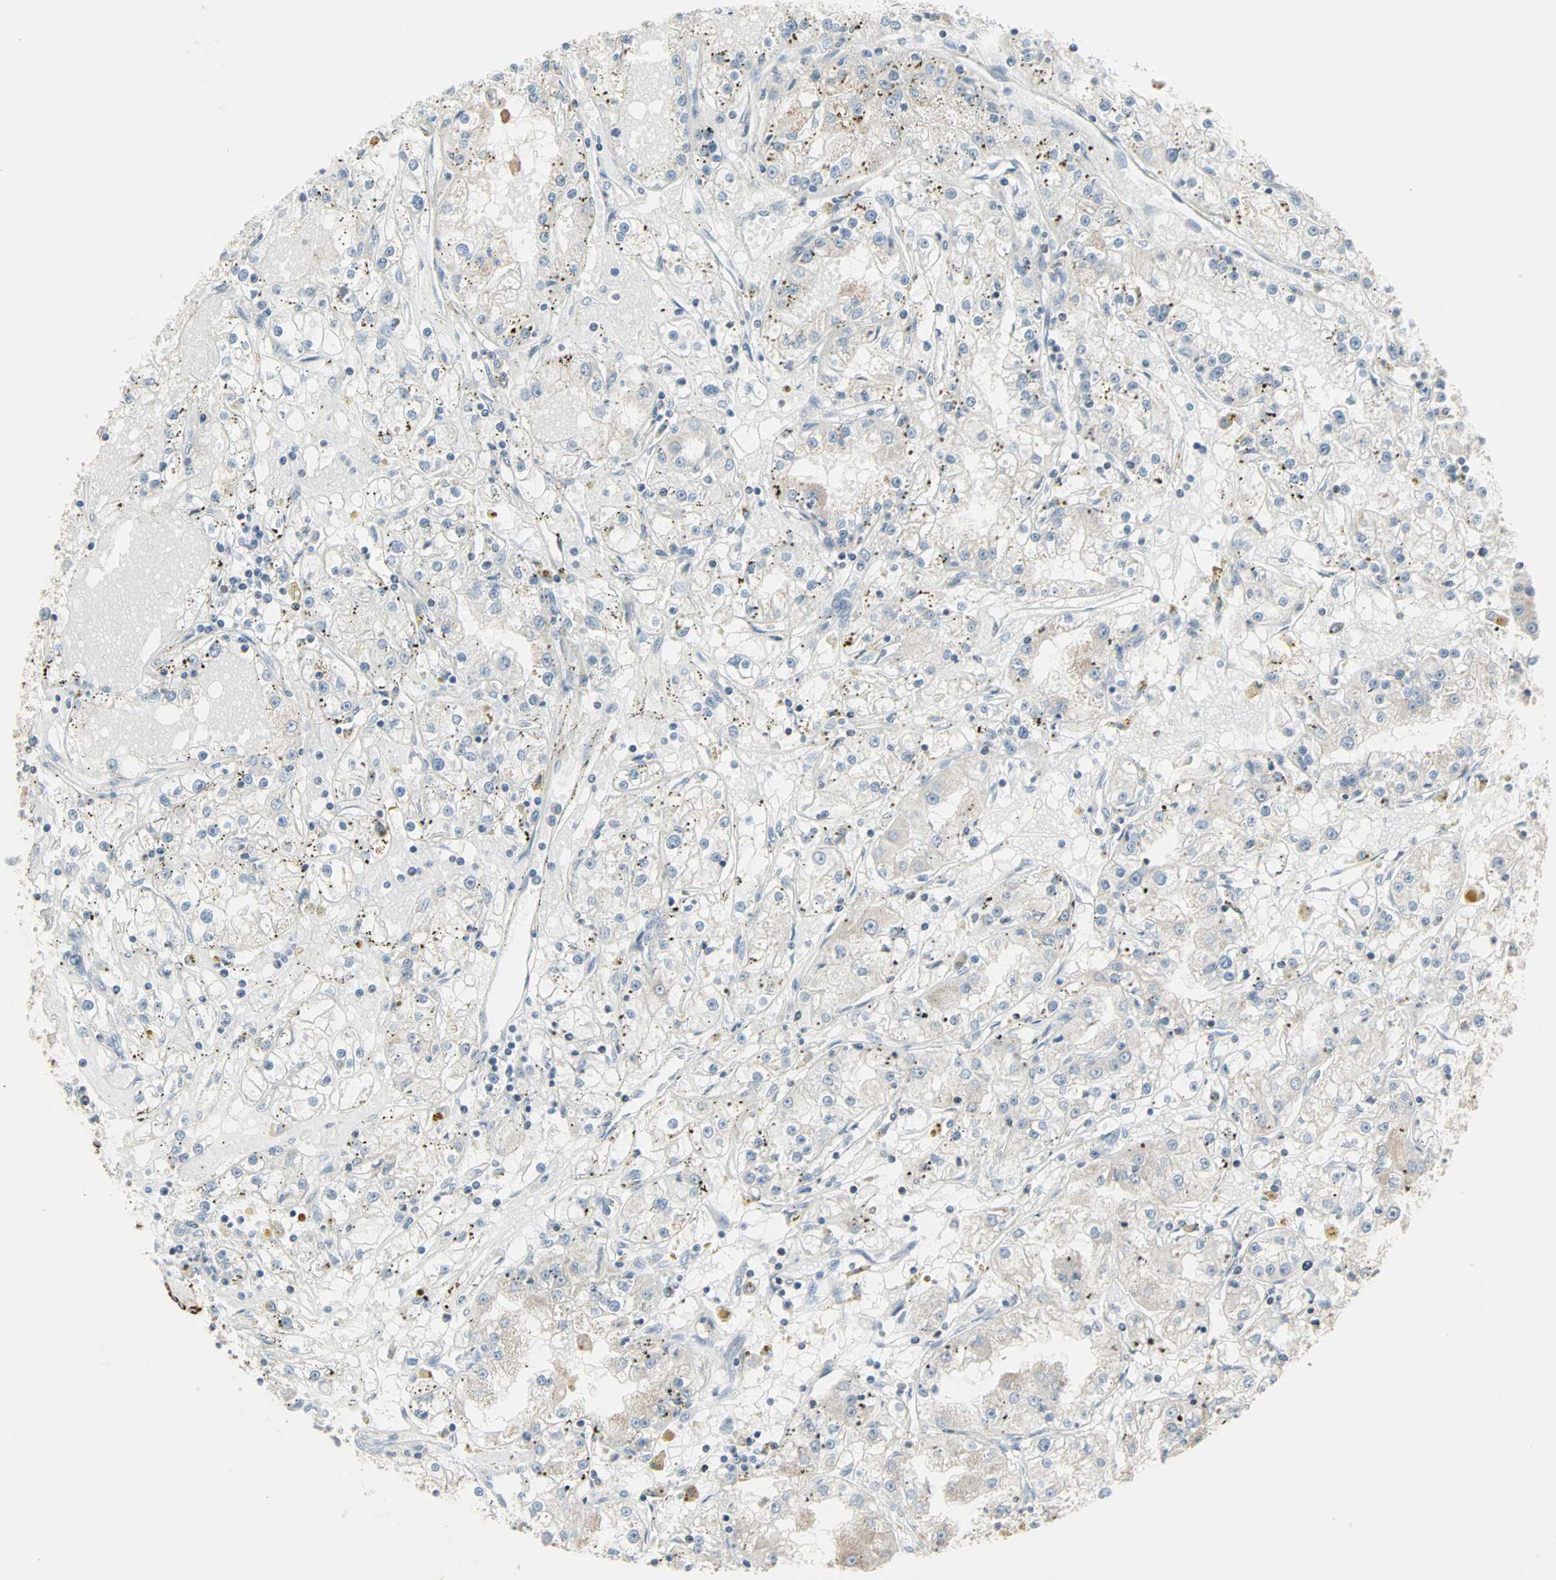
{"staining": {"intensity": "negative", "quantity": "none", "location": "none"}, "tissue": "renal cancer", "cell_type": "Tumor cells", "image_type": "cancer", "snomed": [{"axis": "morphology", "description": "Adenocarcinoma, NOS"}, {"axis": "topography", "description": "Kidney"}], "caption": "High magnification brightfield microscopy of adenocarcinoma (renal) stained with DAB (brown) and counterstained with hematoxylin (blue): tumor cells show no significant expression.", "gene": "IDH2", "patient": {"sex": "male", "age": 56}}